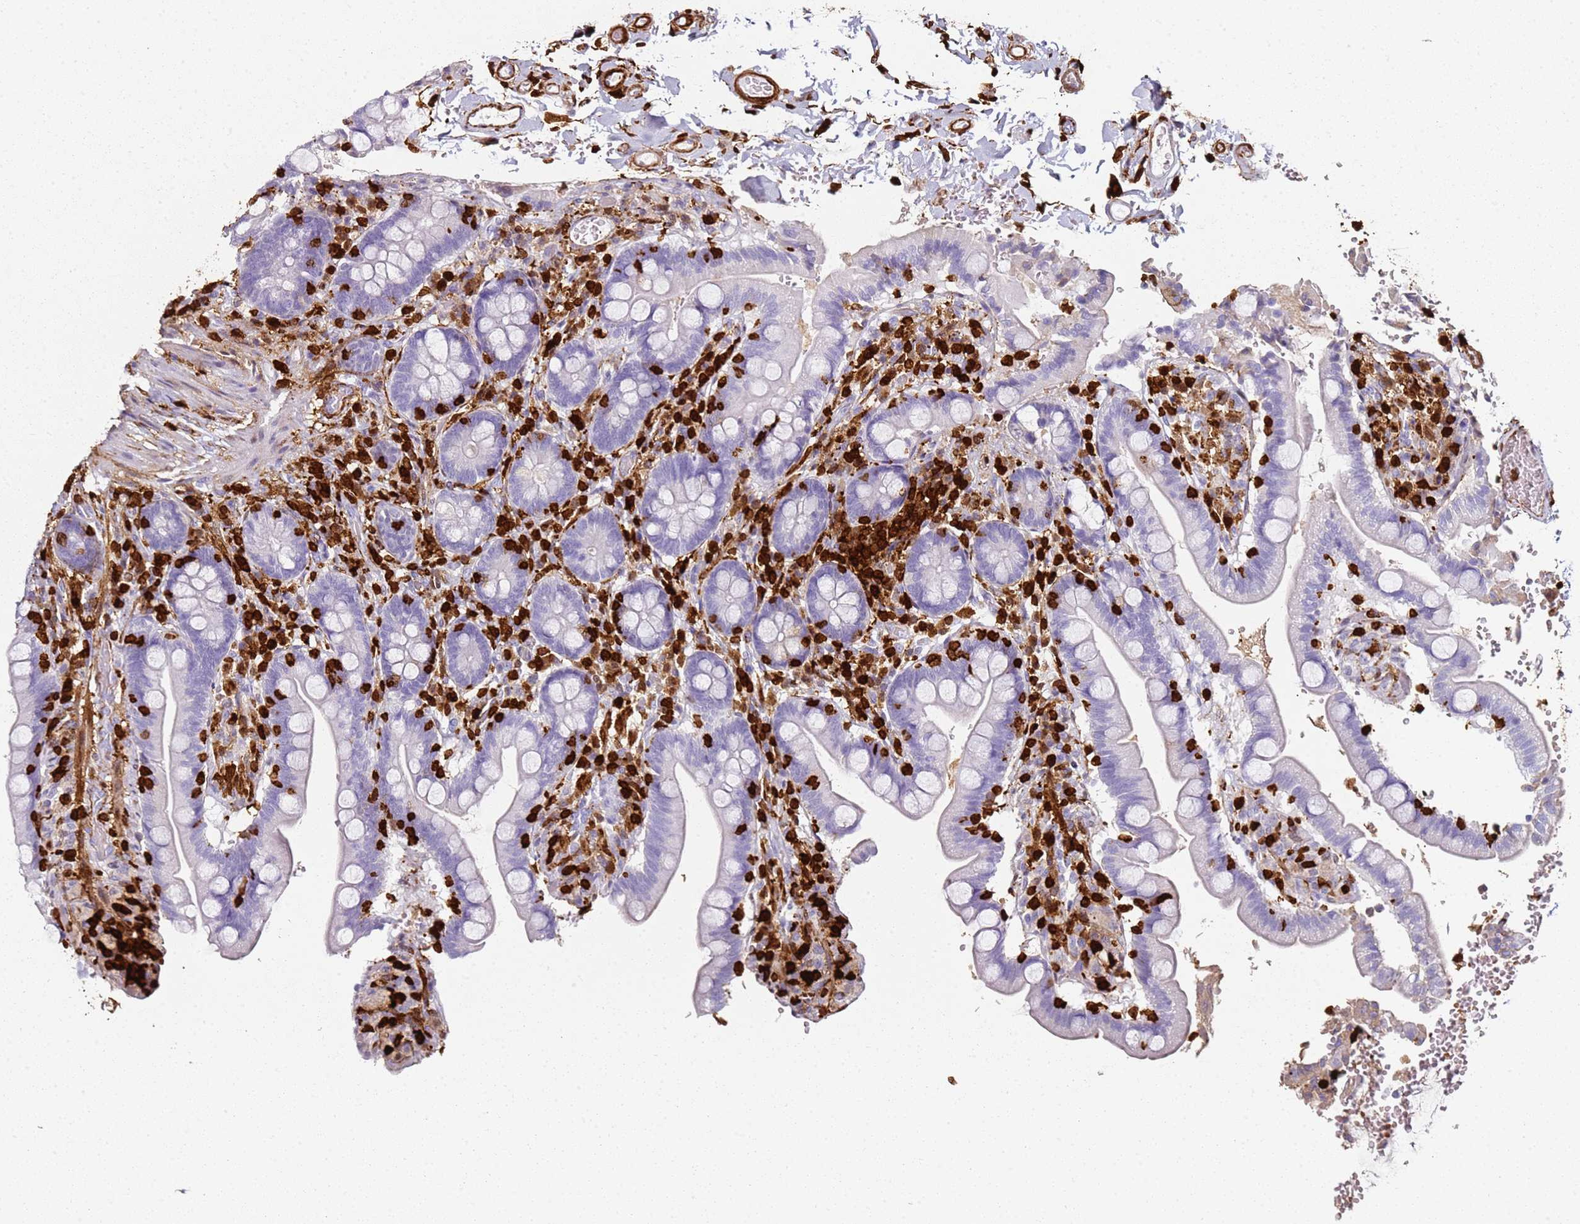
{"staining": {"intensity": "negative", "quantity": "none", "location": "none"}, "tissue": "small intestine", "cell_type": "Glandular cells", "image_type": "normal", "snomed": [{"axis": "morphology", "description": "Normal tissue, NOS"}, {"axis": "topography", "description": "Small intestine"}], "caption": "This is an immunohistochemistry micrograph of unremarkable human small intestine. There is no staining in glandular cells.", "gene": "S100A4", "patient": {"sex": "female", "age": 64}}